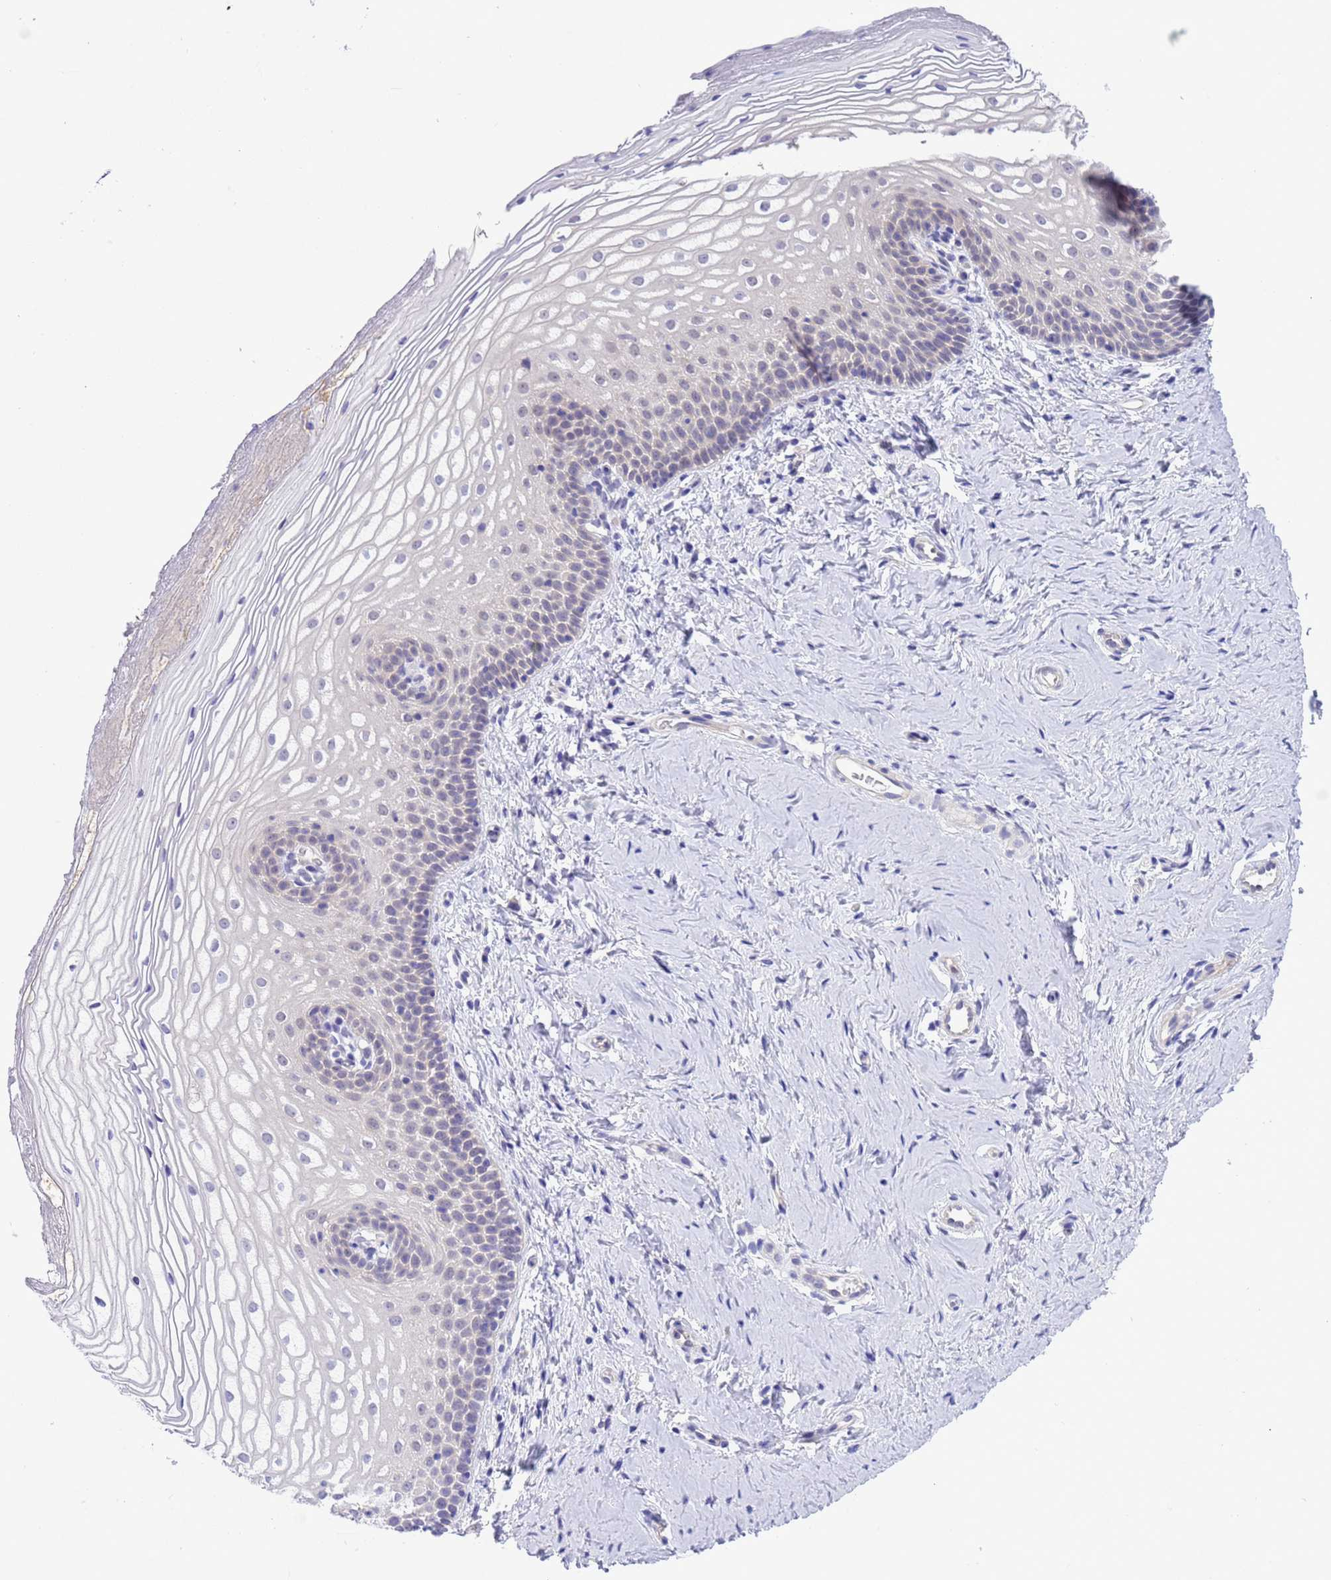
{"staining": {"intensity": "weak", "quantity": "<25%", "location": "nuclear"}, "tissue": "vagina", "cell_type": "Squamous epithelial cells", "image_type": "normal", "snomed": [{"axis": "morphology", "description": "Normal tissue, NOS"}, {"axis": "topography", "description": "Vagina"}], "caption": "Immunohistochemical staining of benign vagina exhibits no significant staining in squamous epithelial cells.", "gene": "ZNF461", "patient": {"sex": "female", "age": 56}}